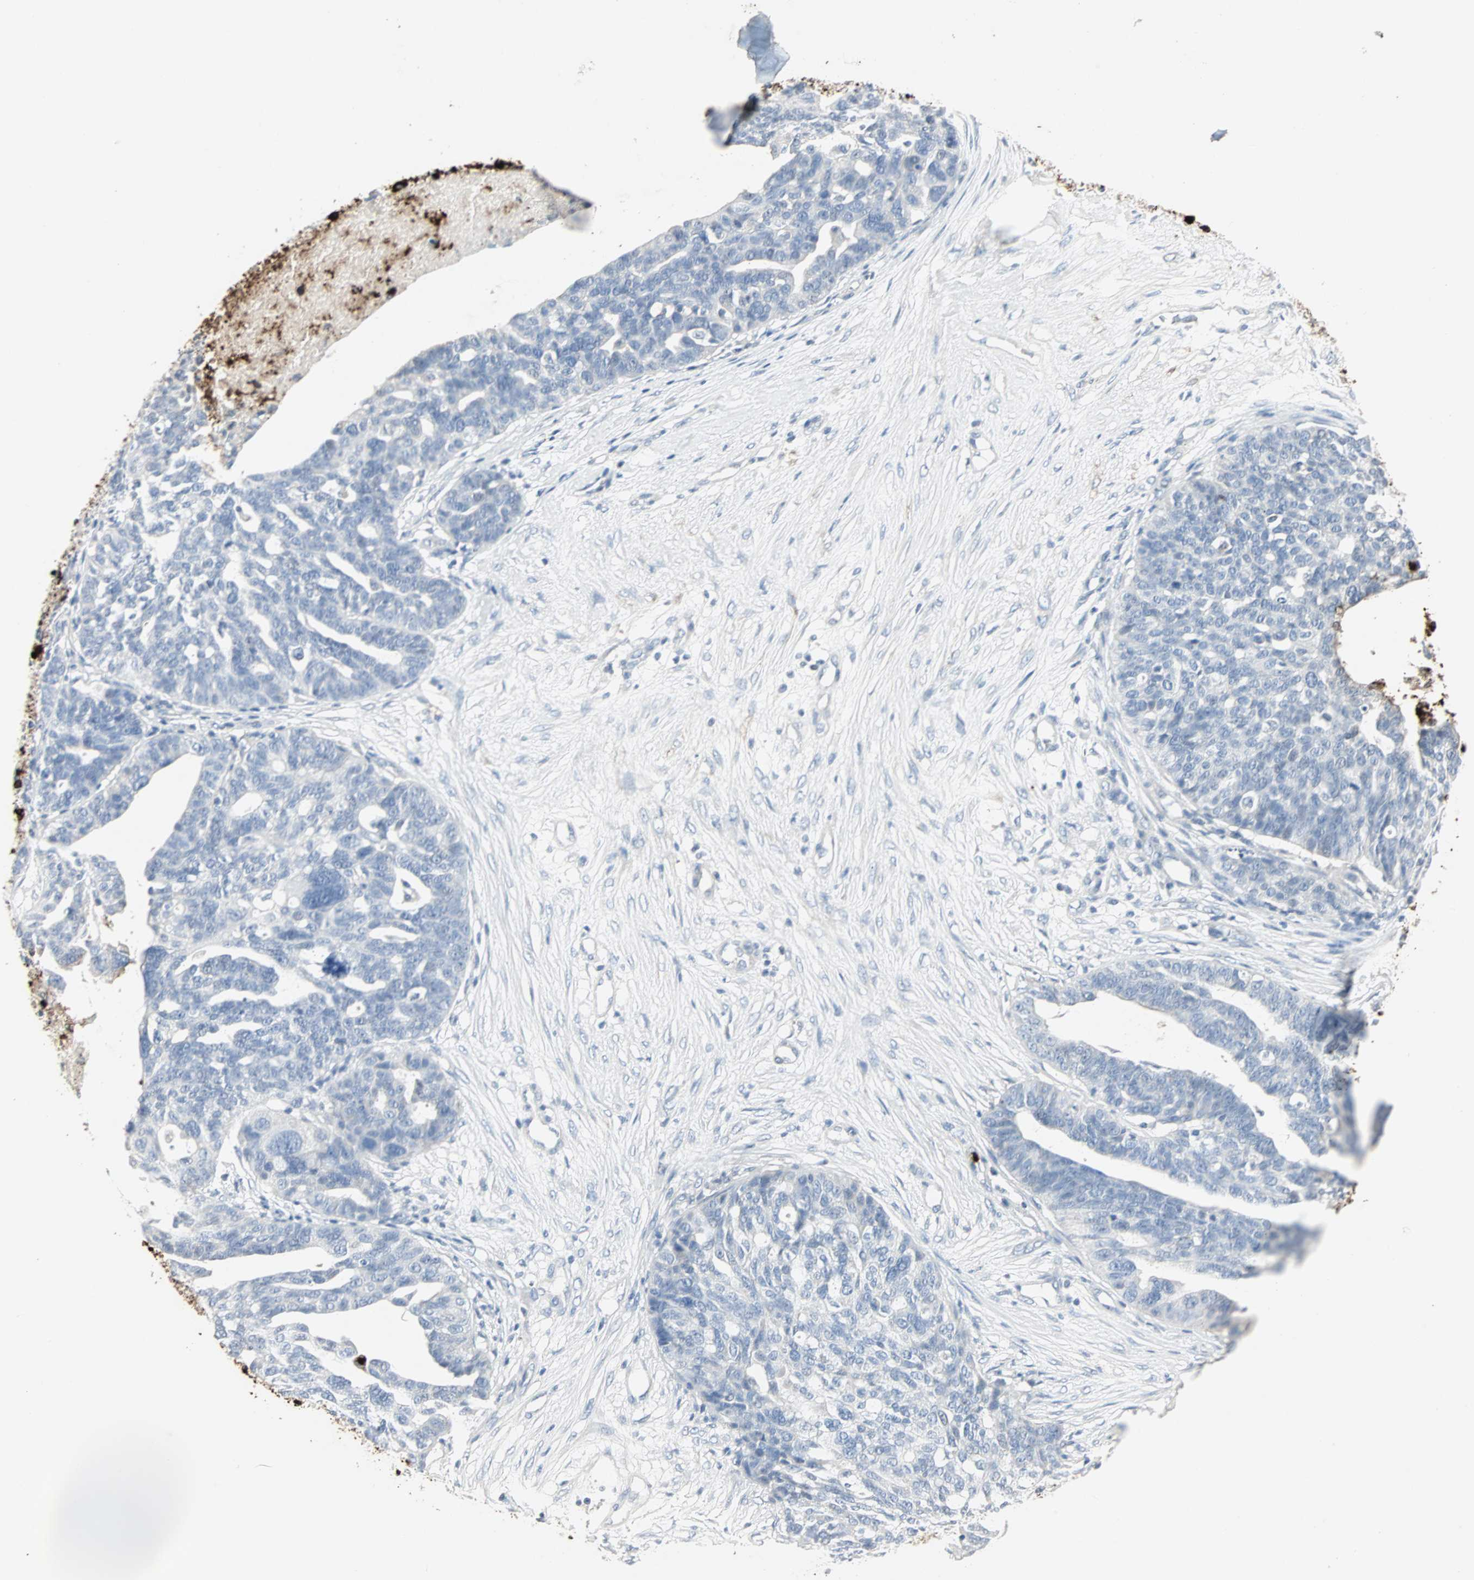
{"staining": {"intensity": "negative", "quantity": "none", "location": "none"}, "tissue": "ovarian cancer", "cell_type": "Tumor cells", "image_type": "cancer", "snomed": [{"axis": "morphology", "description": "Cystadenocarcinoma, serous, NOS"}, {"axis": "topography", "description": "Ovary"}], "caption": "The histopathology image displays no significant expression in tumor cells of ovarian cancer (serous cystadenocarcinoma). Brightfield microscopy of immunohistochemistry (IHC) stained with DAB (3,3'-diaminobenzidine) (brown) and hematoxylin (blue), captured at high magnification.", "gene": "CEACAM6", "patient": {"sex": "female", "age": 59}}